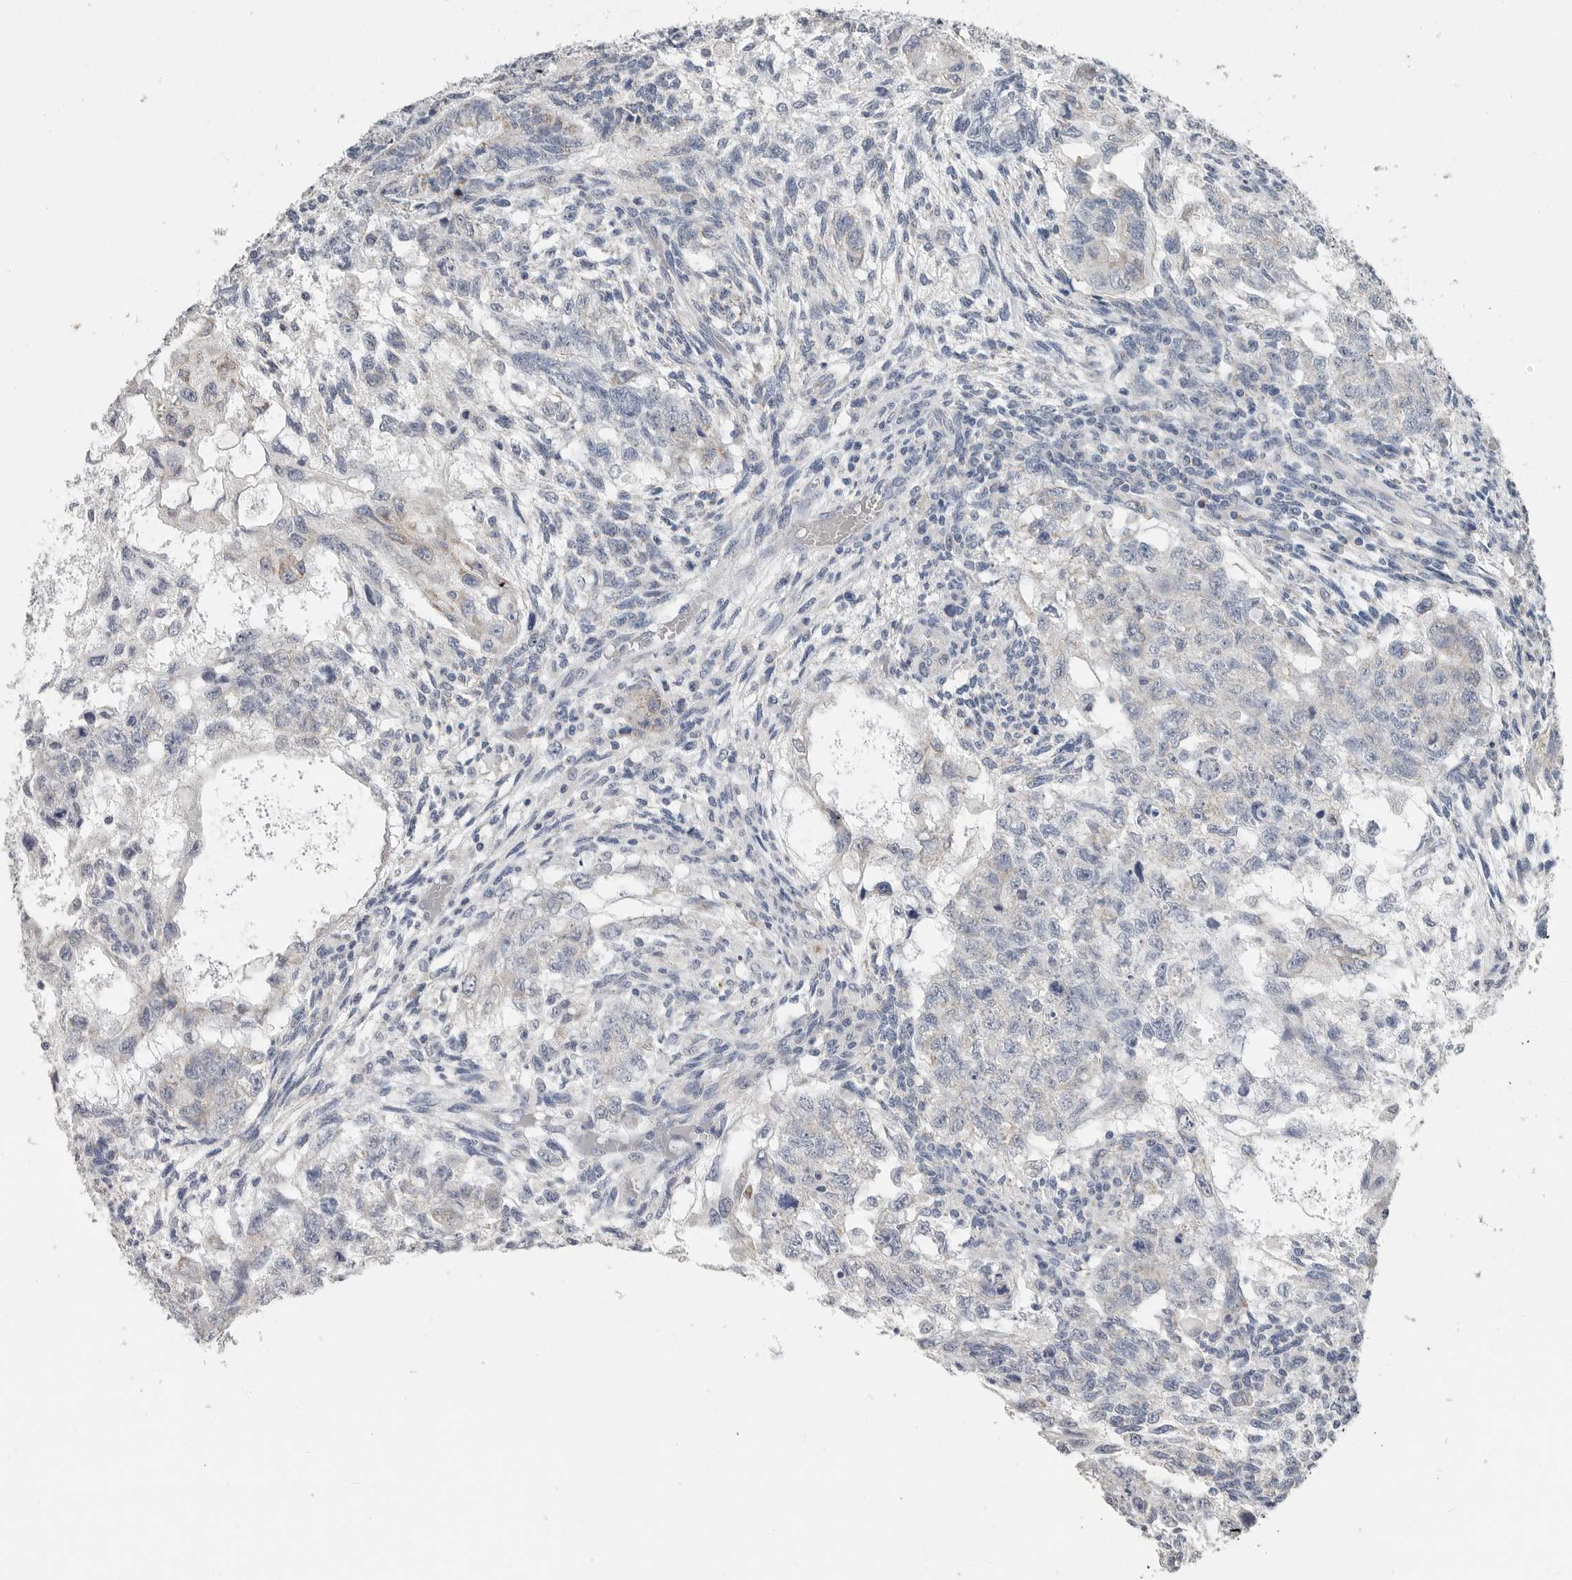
{"staining": {"intensity": "negative", "quantity": "none", "location": "none"}, "tissue": "testis cancer", "cell_type": "Tumor cells", "image_type": "cancer", "snomed": [{"axis": "morphology", "description": "Normal tissue, NOS"}, {"axis": "morphology", "description": "Carcinoma, Embryonal, NOS"}, {"axis": "topography", "description": "Testis"}], "caption": "IHC of testis cancer (embryonal carcinoma) shows no staining in tumor cells. (Brightfield microscopy of DAB (3,3'-diaminobenzidine) immunohistochemistry at high magnification).", "gene": "PLN", "patient": {"sex": "male", "age": 36}}